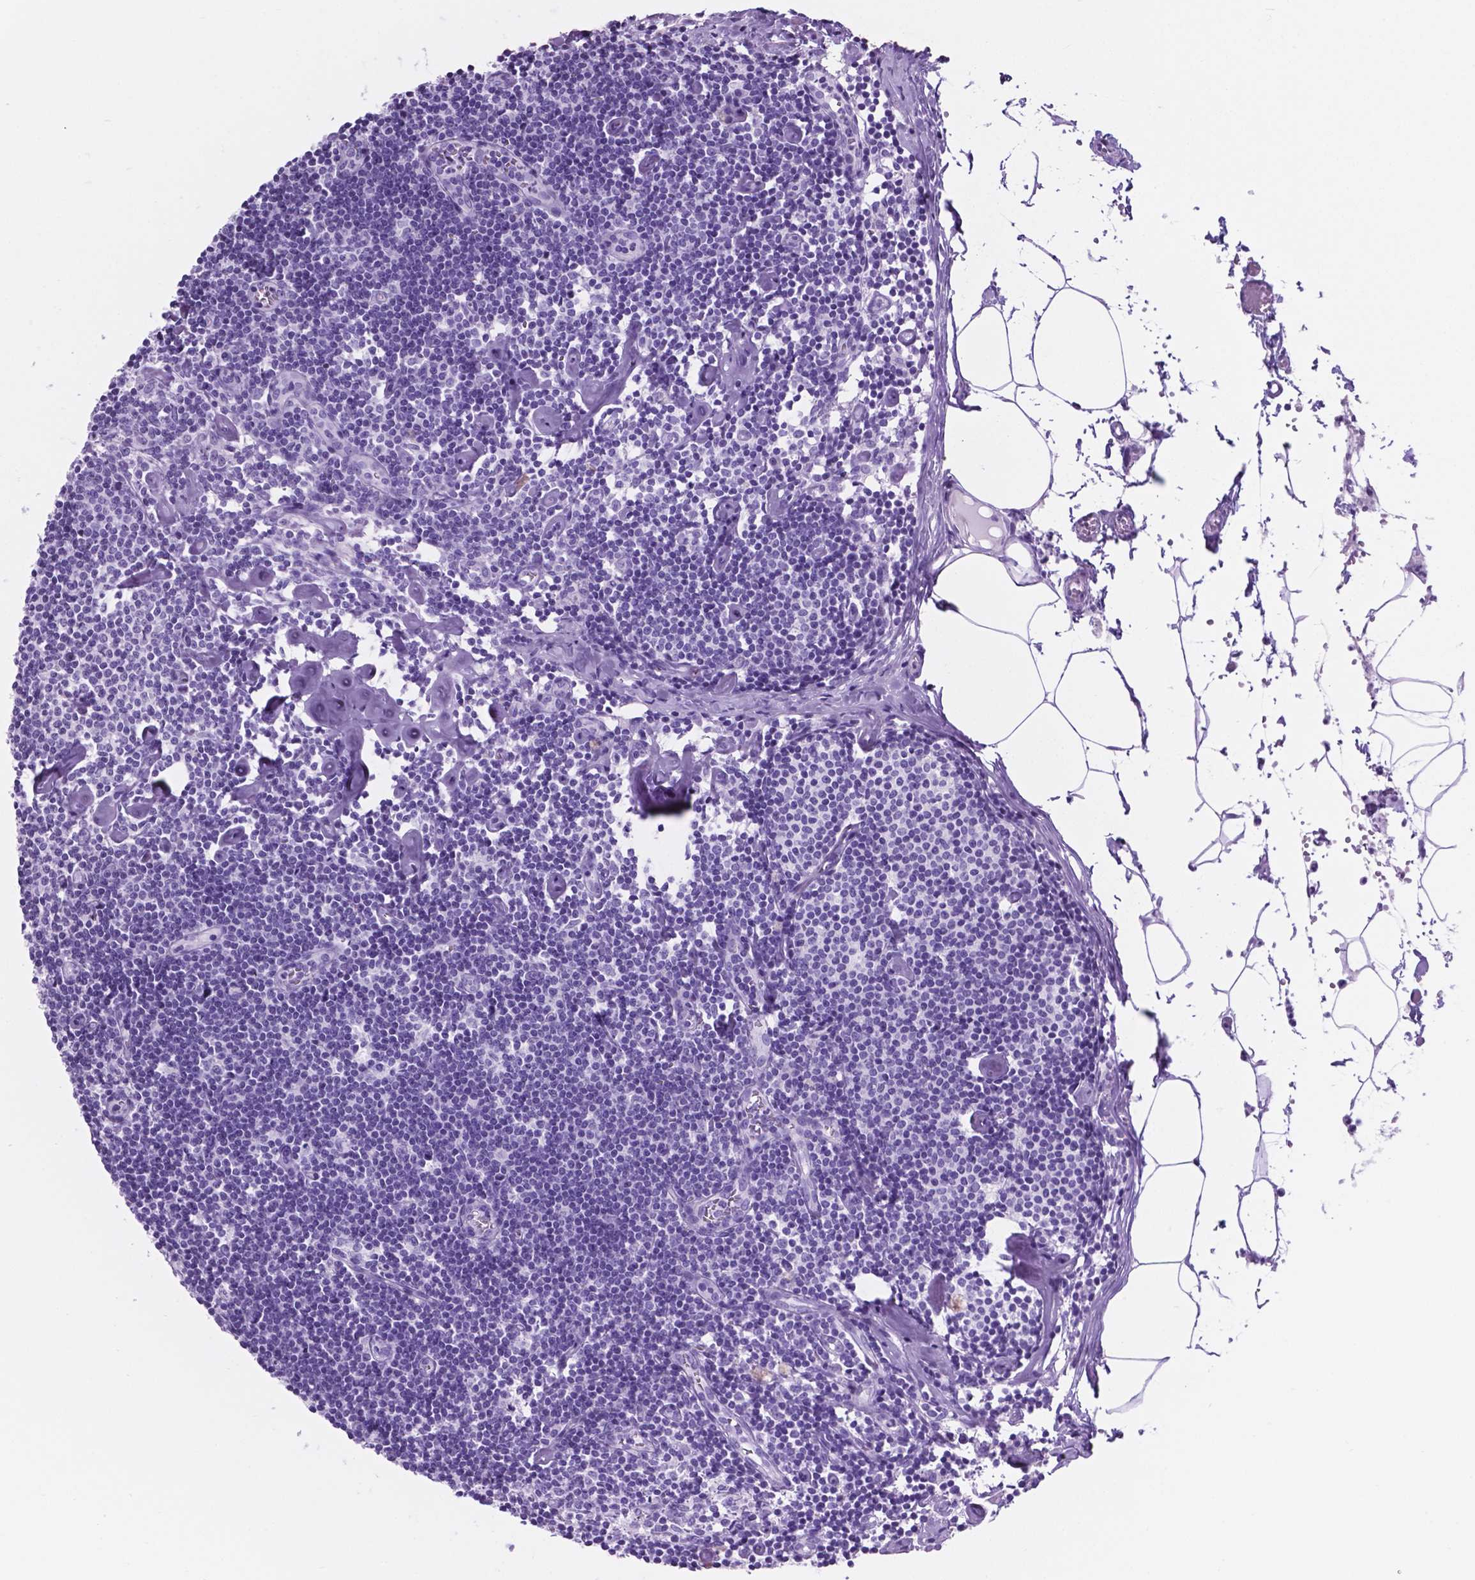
{"staining": {"intensity": "negative", "quantity": "none", "location": "none"}, "tissue": "lymph node", "cell_type": "Germinal center cells", "image_type": "normal", "snomed": [{"axis": "morphology", "description": "Normal tissue, NOS"}, {"axis": "topography", "description": "Lymph node"}], "caption": "High magnification brightfield microscopy of benign lymph node stained with DAB (brown) and counterstained with hematoxylin (blue): germinal center cells show no significant positivity.", "gene": "C17orf107", "patient": {"sex": "female", "age": 42}}